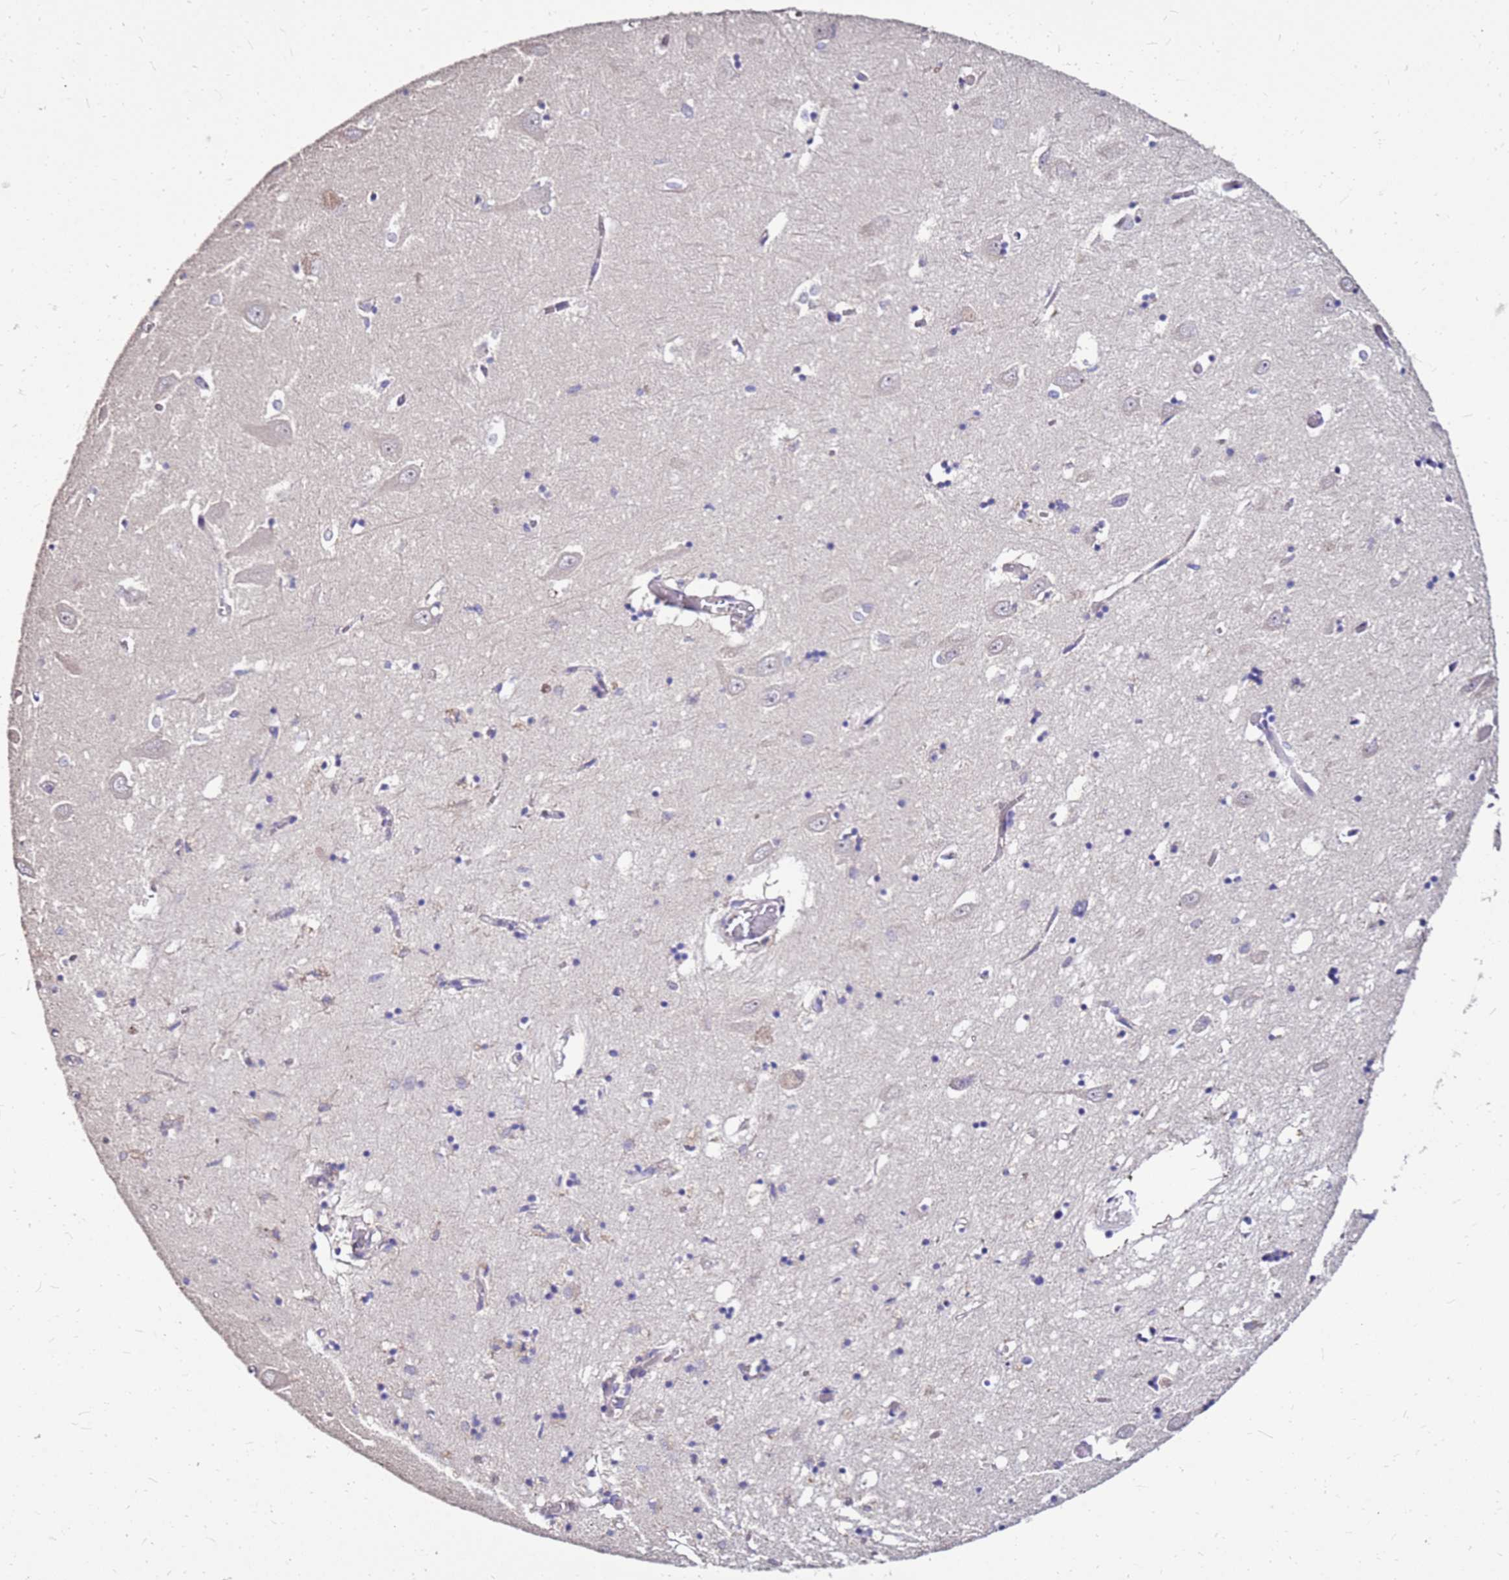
{"staining": {"intensity": "negative", "quantity": "none", "location": "none"}, "tissue": "hippocampus", "cell_type": "Glial cells", "image_type": "normal", "snomed": [{"axis": "morphology", "description": "Normal tissue, NOS"}, {"axis": "topography", "description": "Hippocampus"}], "caption": "DAB (3,3'-diaminobenzidine) immunohistochemical staining of normal human hippocampus displays no significant expression in glial cells. (DAB (3,3'-diaminobenzidine) IHC, high magnification).", "gene": "EXD3", "patient": {"sex": "male", "age": 70}}